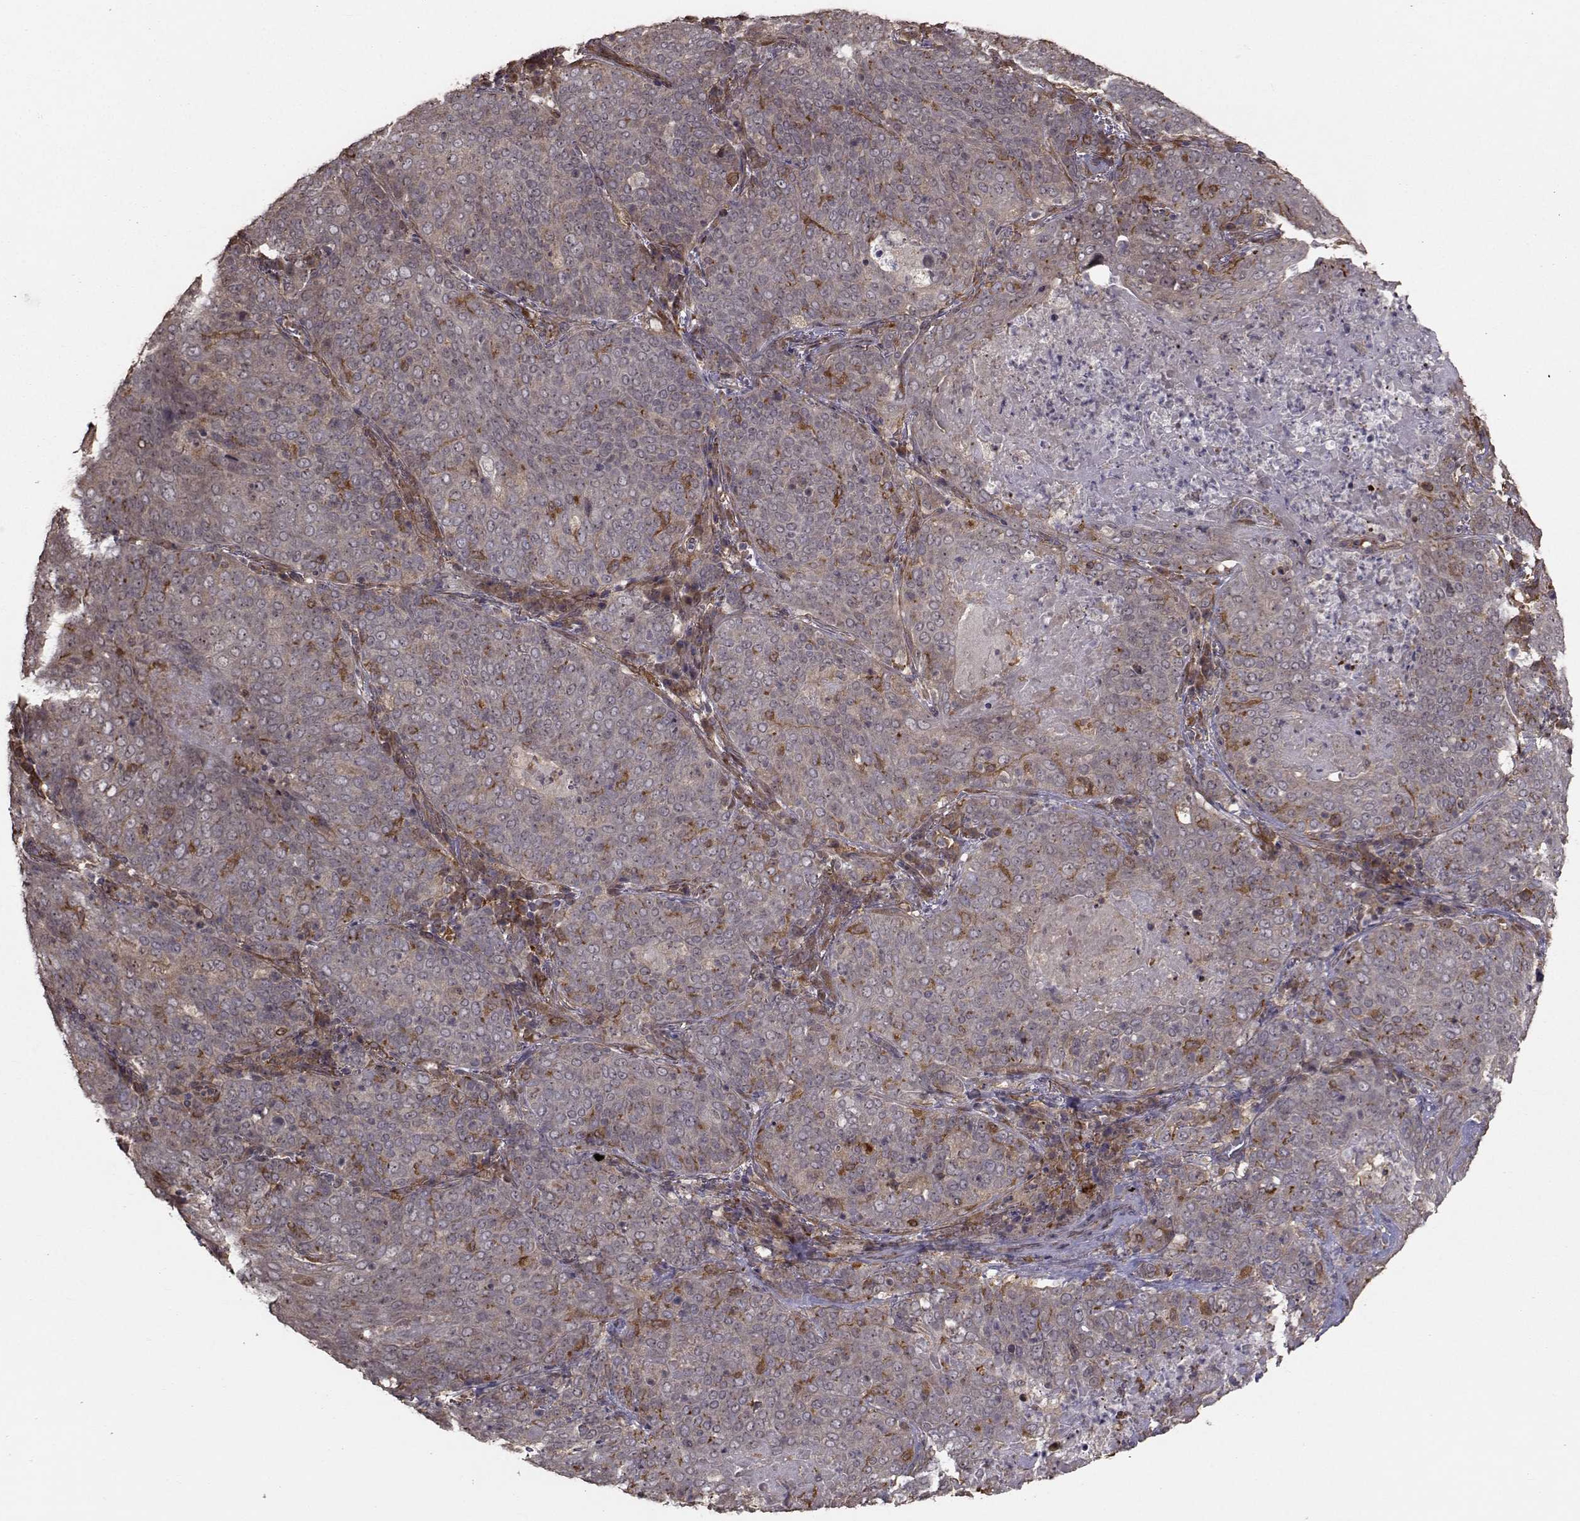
{"staining": {"intensity": "moderate", "quantity": "<25%", "location": "cytoplasmic/membranous"}, "tissue": "lung cancer", "cell_type": "Tumor cells", "image_type": "cancer", "snomed": [{"axis": "morphology", "description": "Squamous cell carcinoma, NOS"}, {"axis": "topography", "description": "Lung"}], "caption": "DAB immunohistochemical staining of human squamous cell carcinoma (lung) shows moderate cytoplasmic/membranous protein positivity in about <25% of tumor cells. (DAB (3,3'-diaminobenzidine) IHC, brown staining for protein, blue staining for nuclei).", "gene": "TRIP10", "patient": {"sex": "male", "age": 82}}